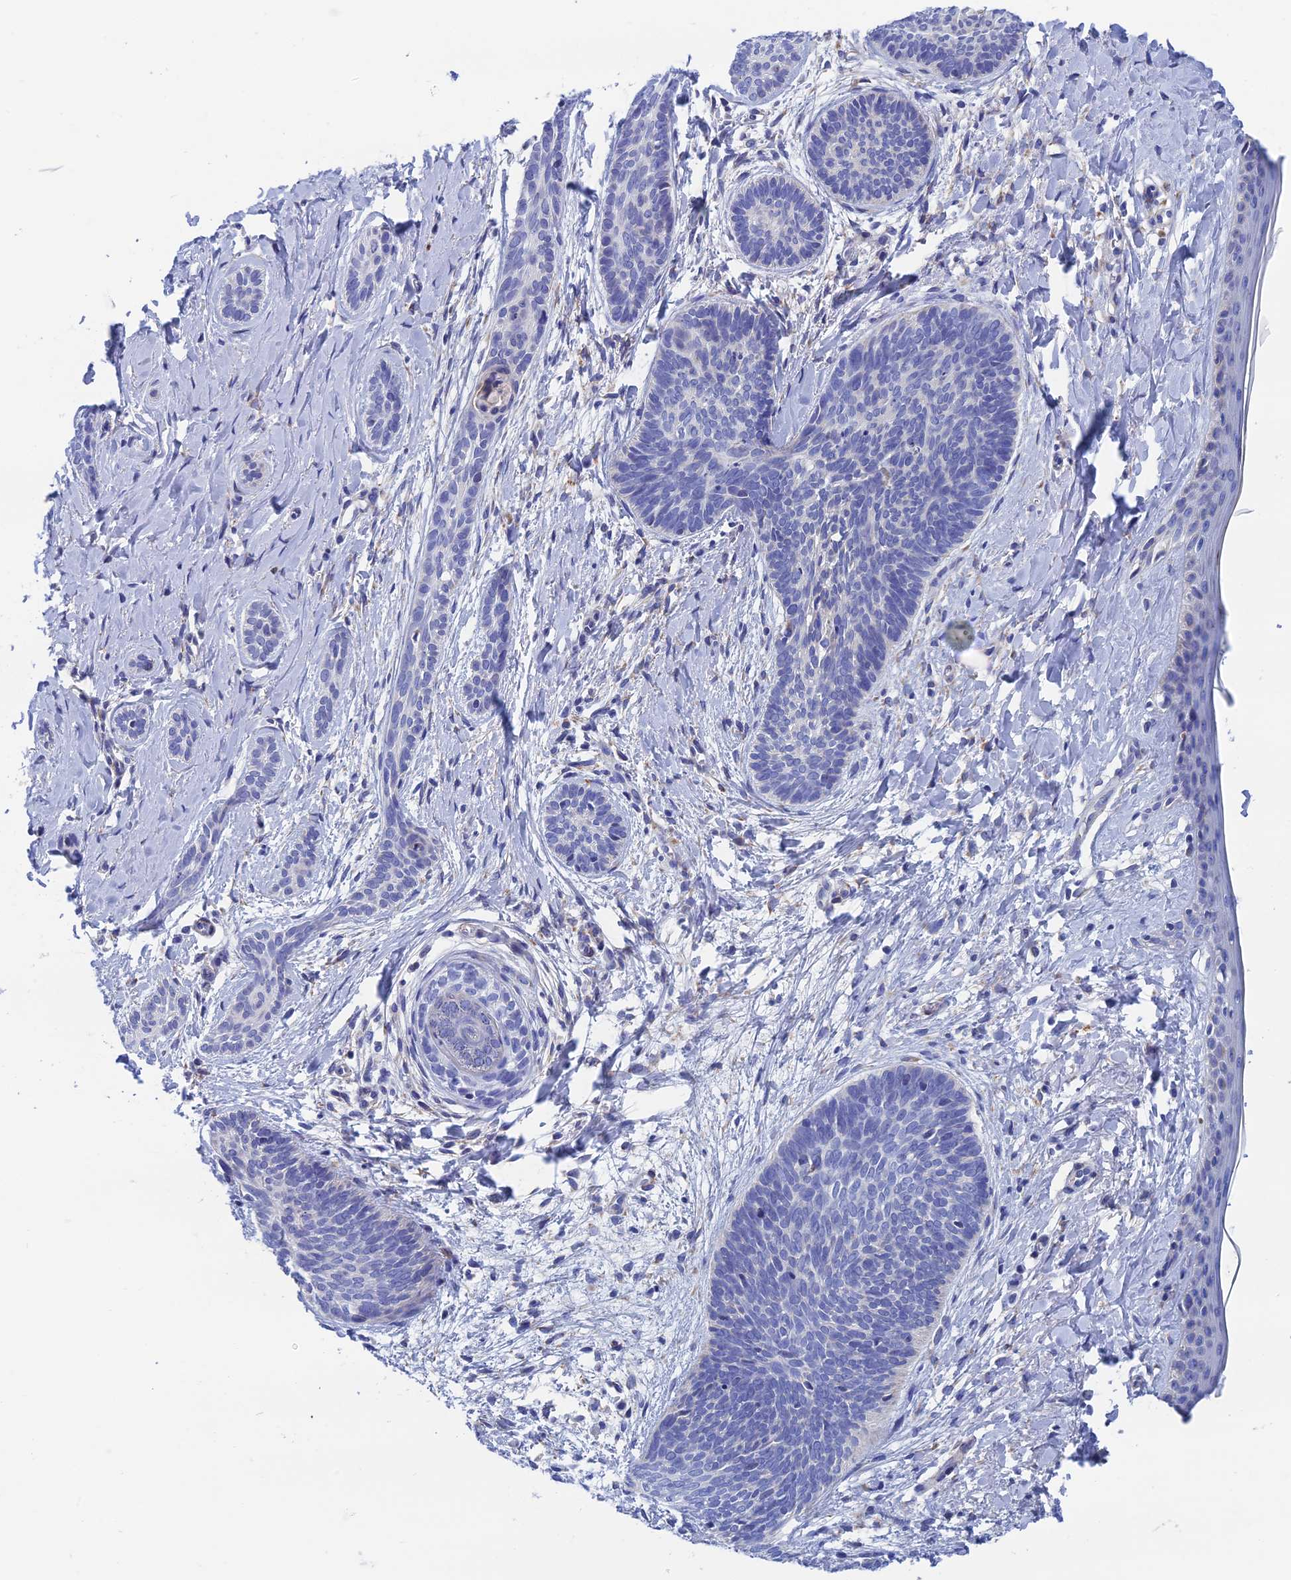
{"staining": {"intensity": "negative", "quantity": "none", "location": "none"}, "tissue": "skin cancer", "cell_type": "Tumor cells", "image_type": "cancer", "snomed": [{"axis": "morphology", "description": "Basal cell carcinoma"}, {"axis": "topography", "description": "Skin"}], "caption": "The micrograph shows no staining of tumor cells in skin cancer.", "gene": "CFAP210", "patient": {"sex": "female", "age": 81}}